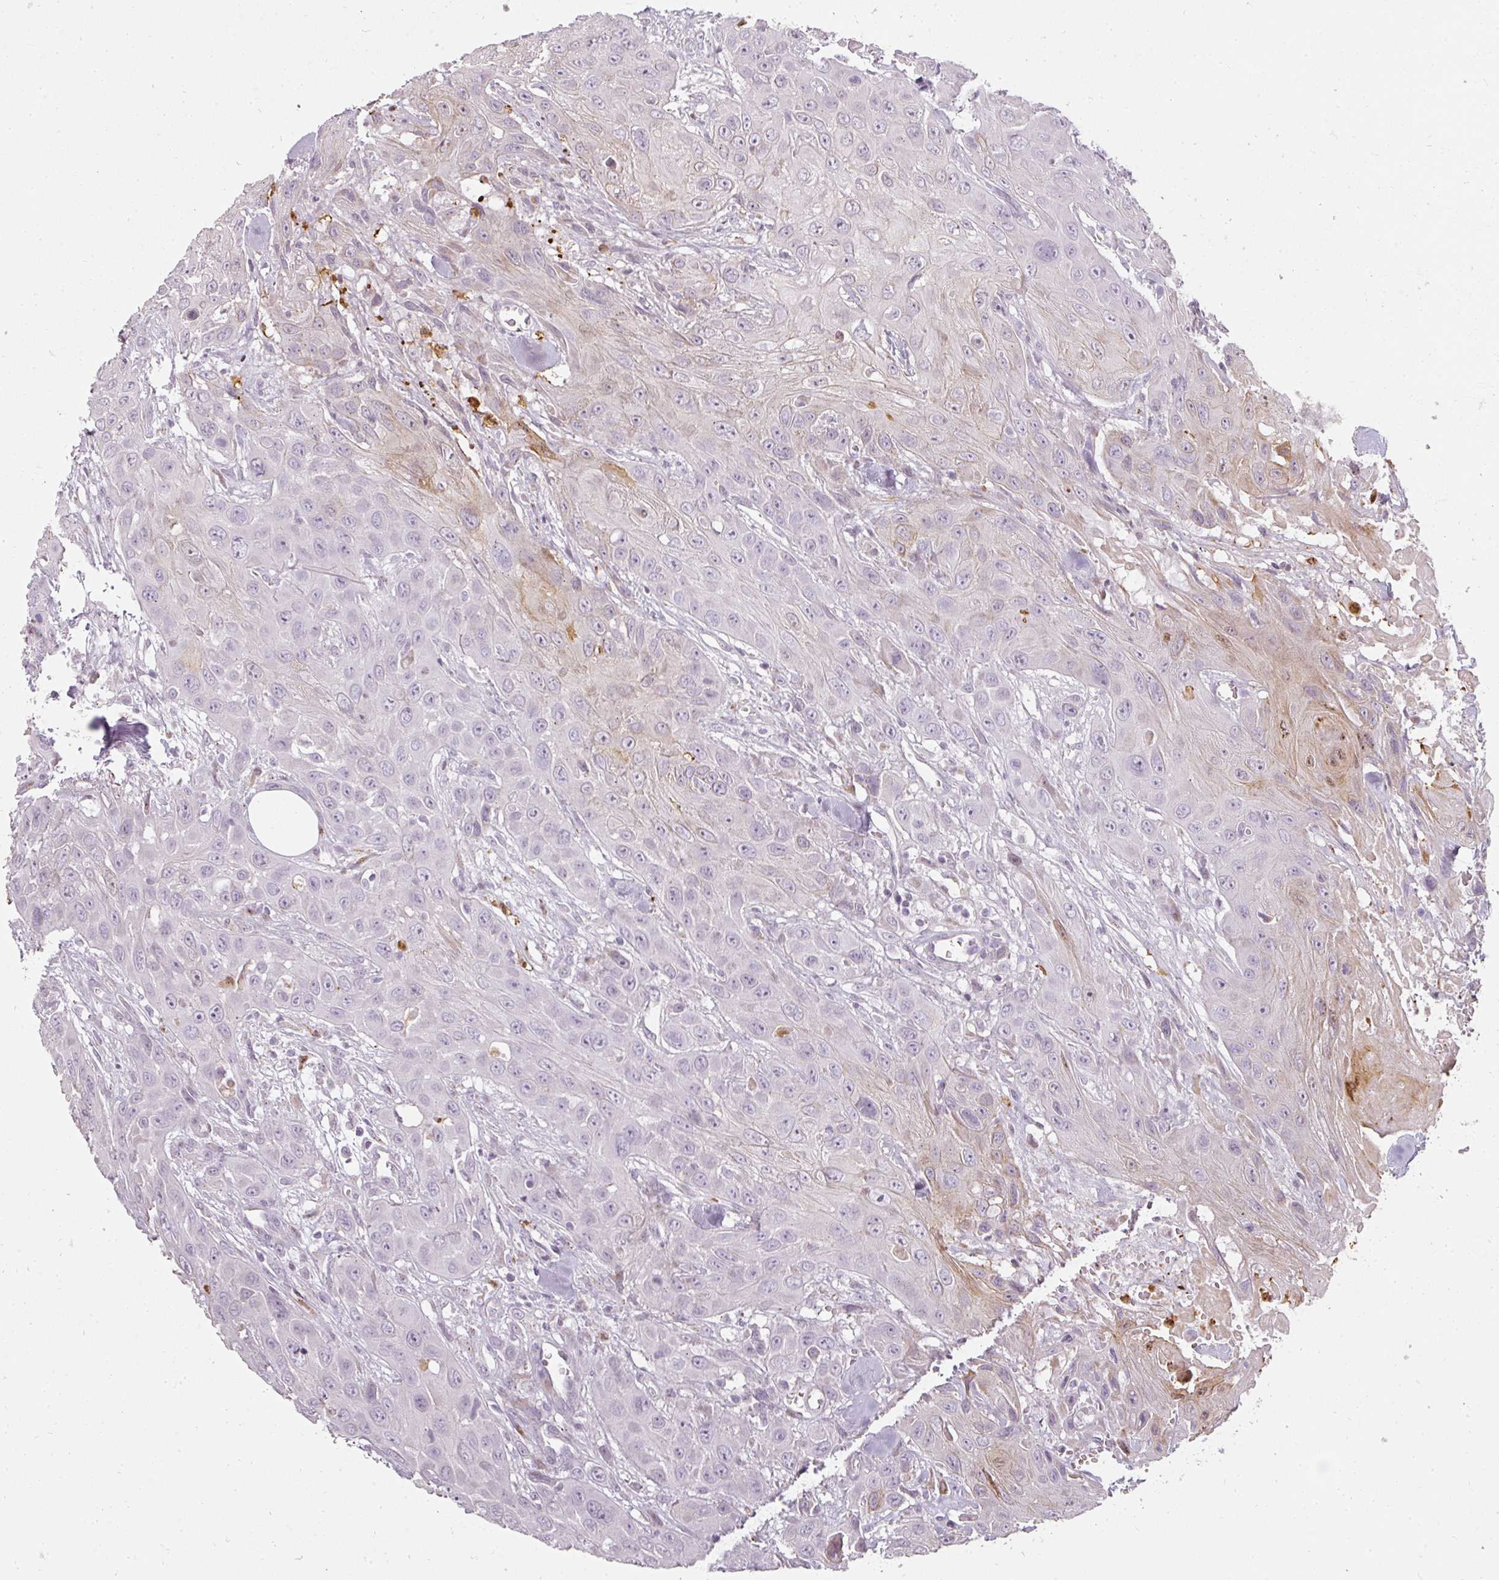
{"staining": {"intensity": "weak", "quantity": "<25%", "location": "cytoplasmic/membranous,nuclear"}, "tissue": "head and neck cancer", "cell_type": "Tumor cells", "image_type": "cancer", "snomed": [{"axis": "morphology", "description": "Squamous cell carcinoma, NOS"}, {"axis": "topography", "description": "Head-Neck"}], "caption": "High magnification brightfield microscopy of head and neck cancer stained with DAB (3,3'-diaminobenzidine) (brown) and counterstained with hematoxylin (blue): tumor cells show no significant positivity. The staining is performed using DAB (3,3'-diaminobenzidine) brown chromogen with nuclei counter-stained in using hematoxylin.", "gene": "BIK", "patient": {"sex": "male", "age": 81}}